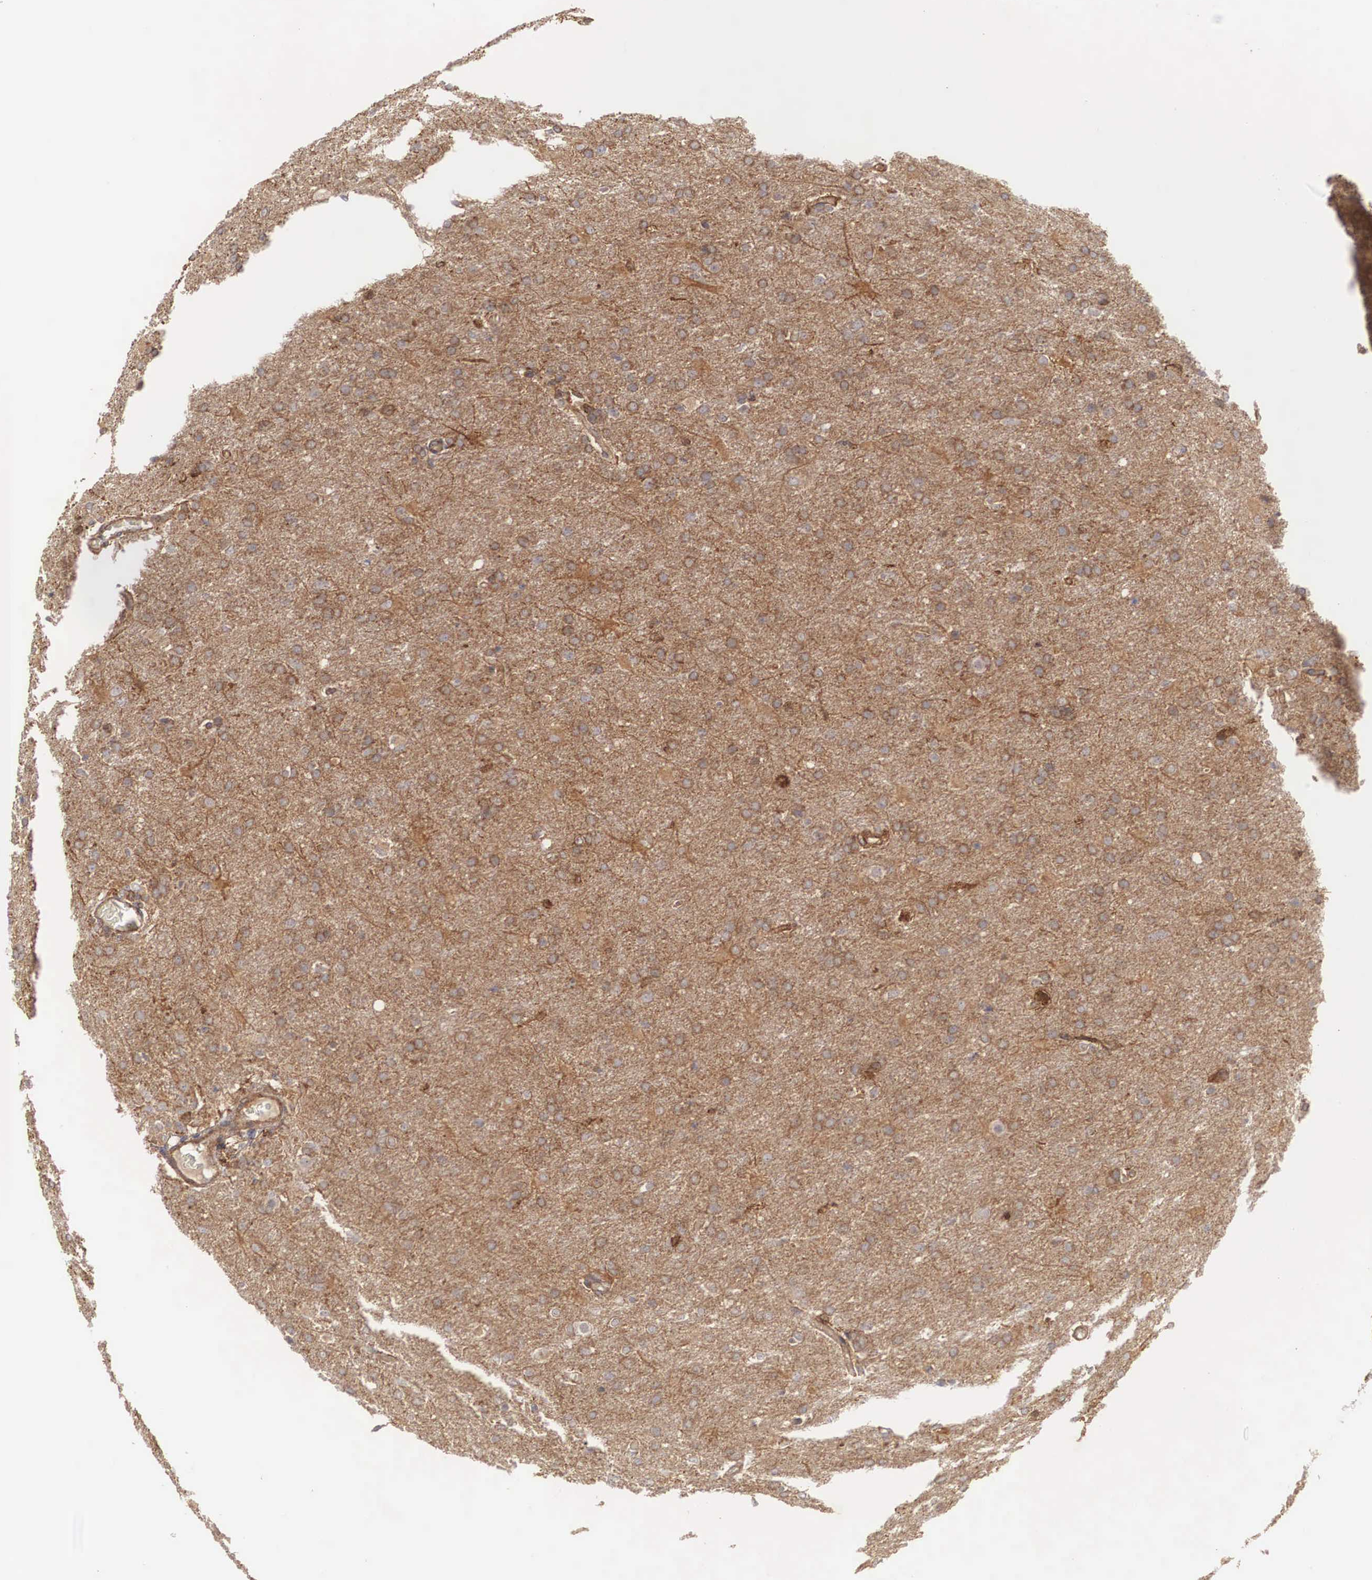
{"staining": {"intensity": "strong", "quantity": ">75%", "location": "cytoplasmic/membranous"}, "tissue": "glioma", "cell_type": "Tumor cells", "image_type": "cancer", "snomed": [{"axis": "morphology", "description": "Glioma, malignant, High grade"}, {"axis": "topography", "description": "Brain"}], "caption": "Brown immunohistochemical staining in glioma displays strong cytoplasmic/membranous positivity in approximately >75% of tumor cells.", "gene": "ARMCX4", "patient": {"sex": "male", "age": 68}}